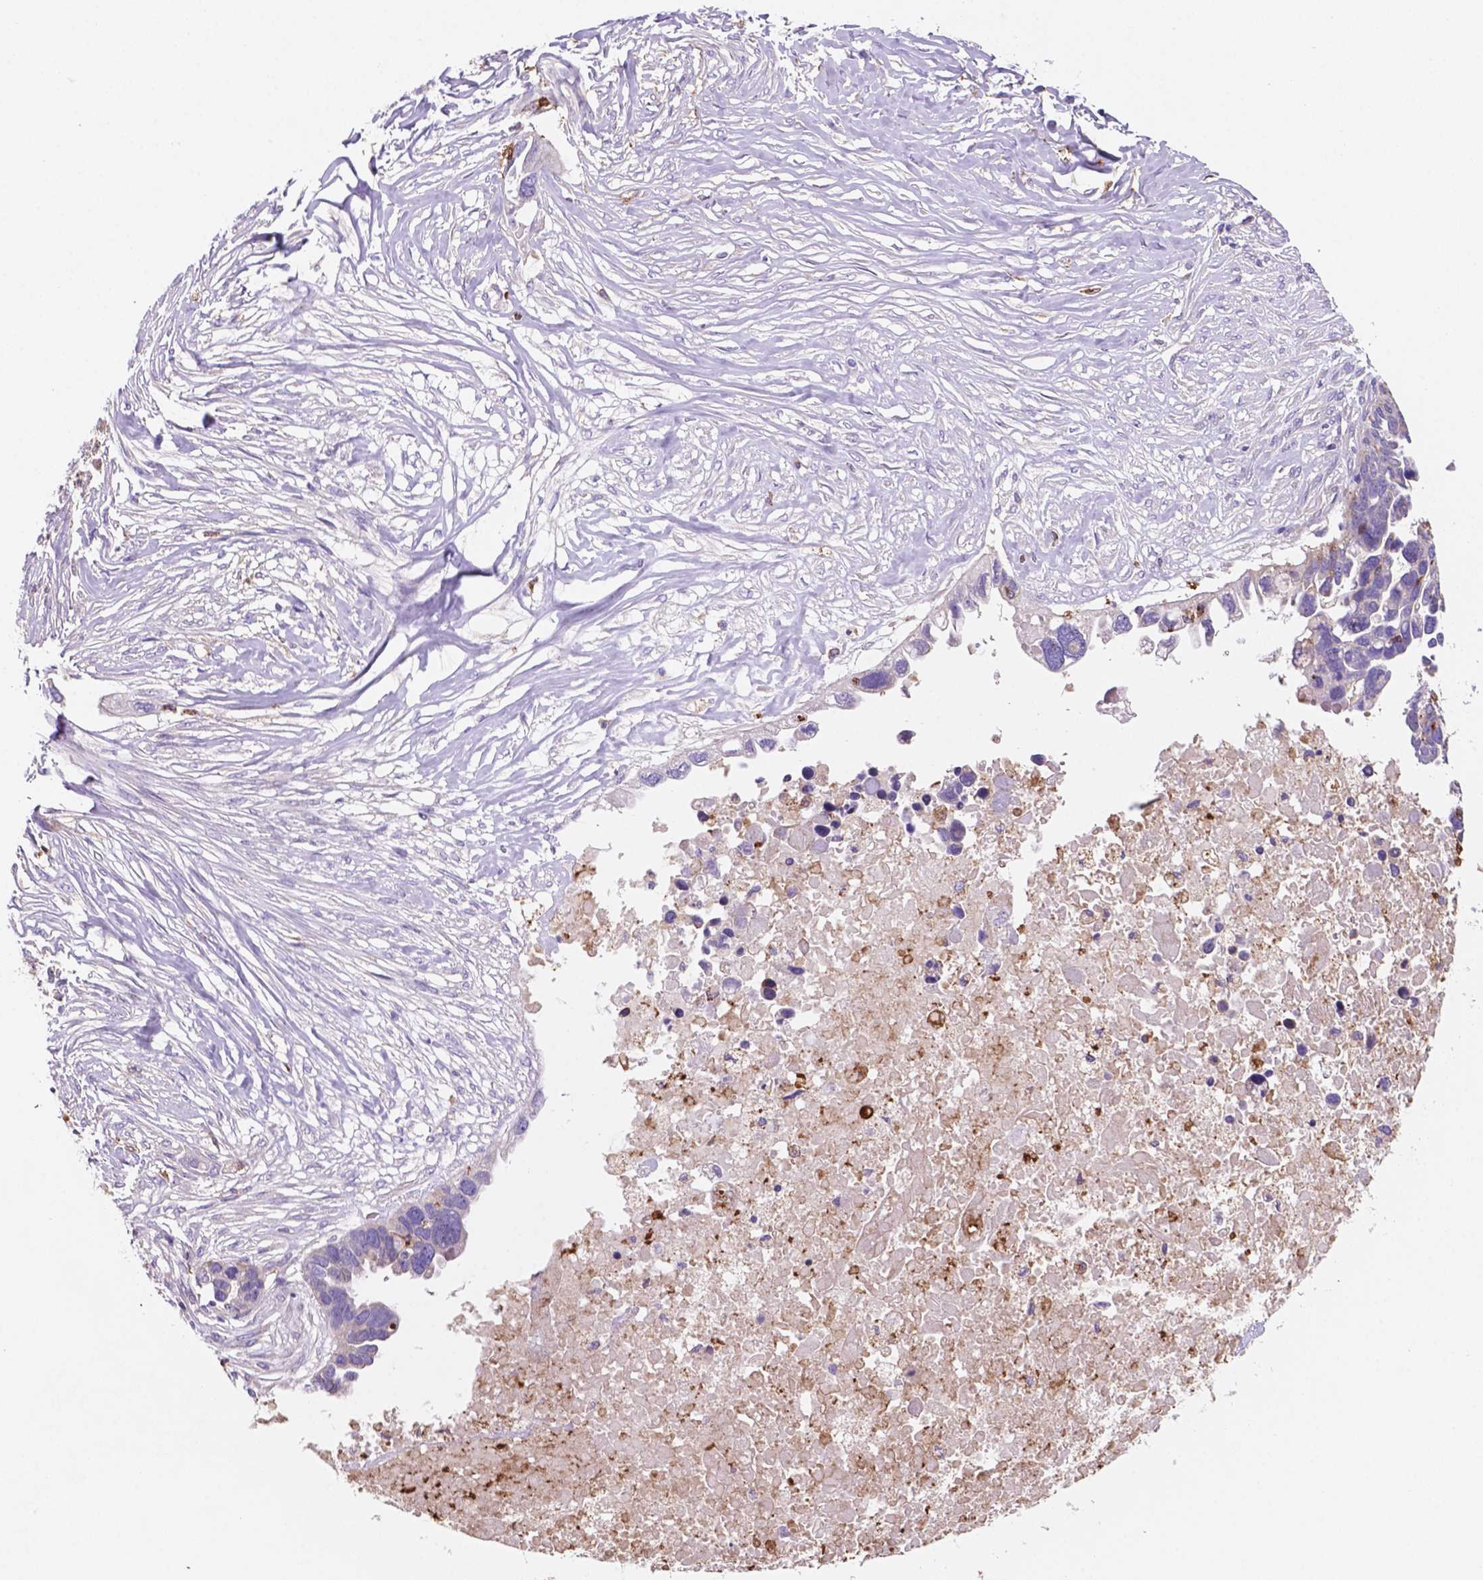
{"staining": {"intensity": "weak", "quantity": "25%-75%", "location": "cytoplasmic/membranous"}, "tissue": "ovarian cancer", "cell_type": "Tumor cells", "image_type": "cancer", "snomed": [{"axis": "morphology", "description": "Cystadenocarcinoma, serous, NOS"}, {"axis": "topography", "description": "Ovary"}], "caption": "Tumor cells exhibit low levels of weak cytoplasmic/membranous staining in approximately 25%-75% of cells in ovarian serous cystadenocarcinoma.", "gene": "MKRN2OS", "patient": {"sex": "female", "age": 54}}